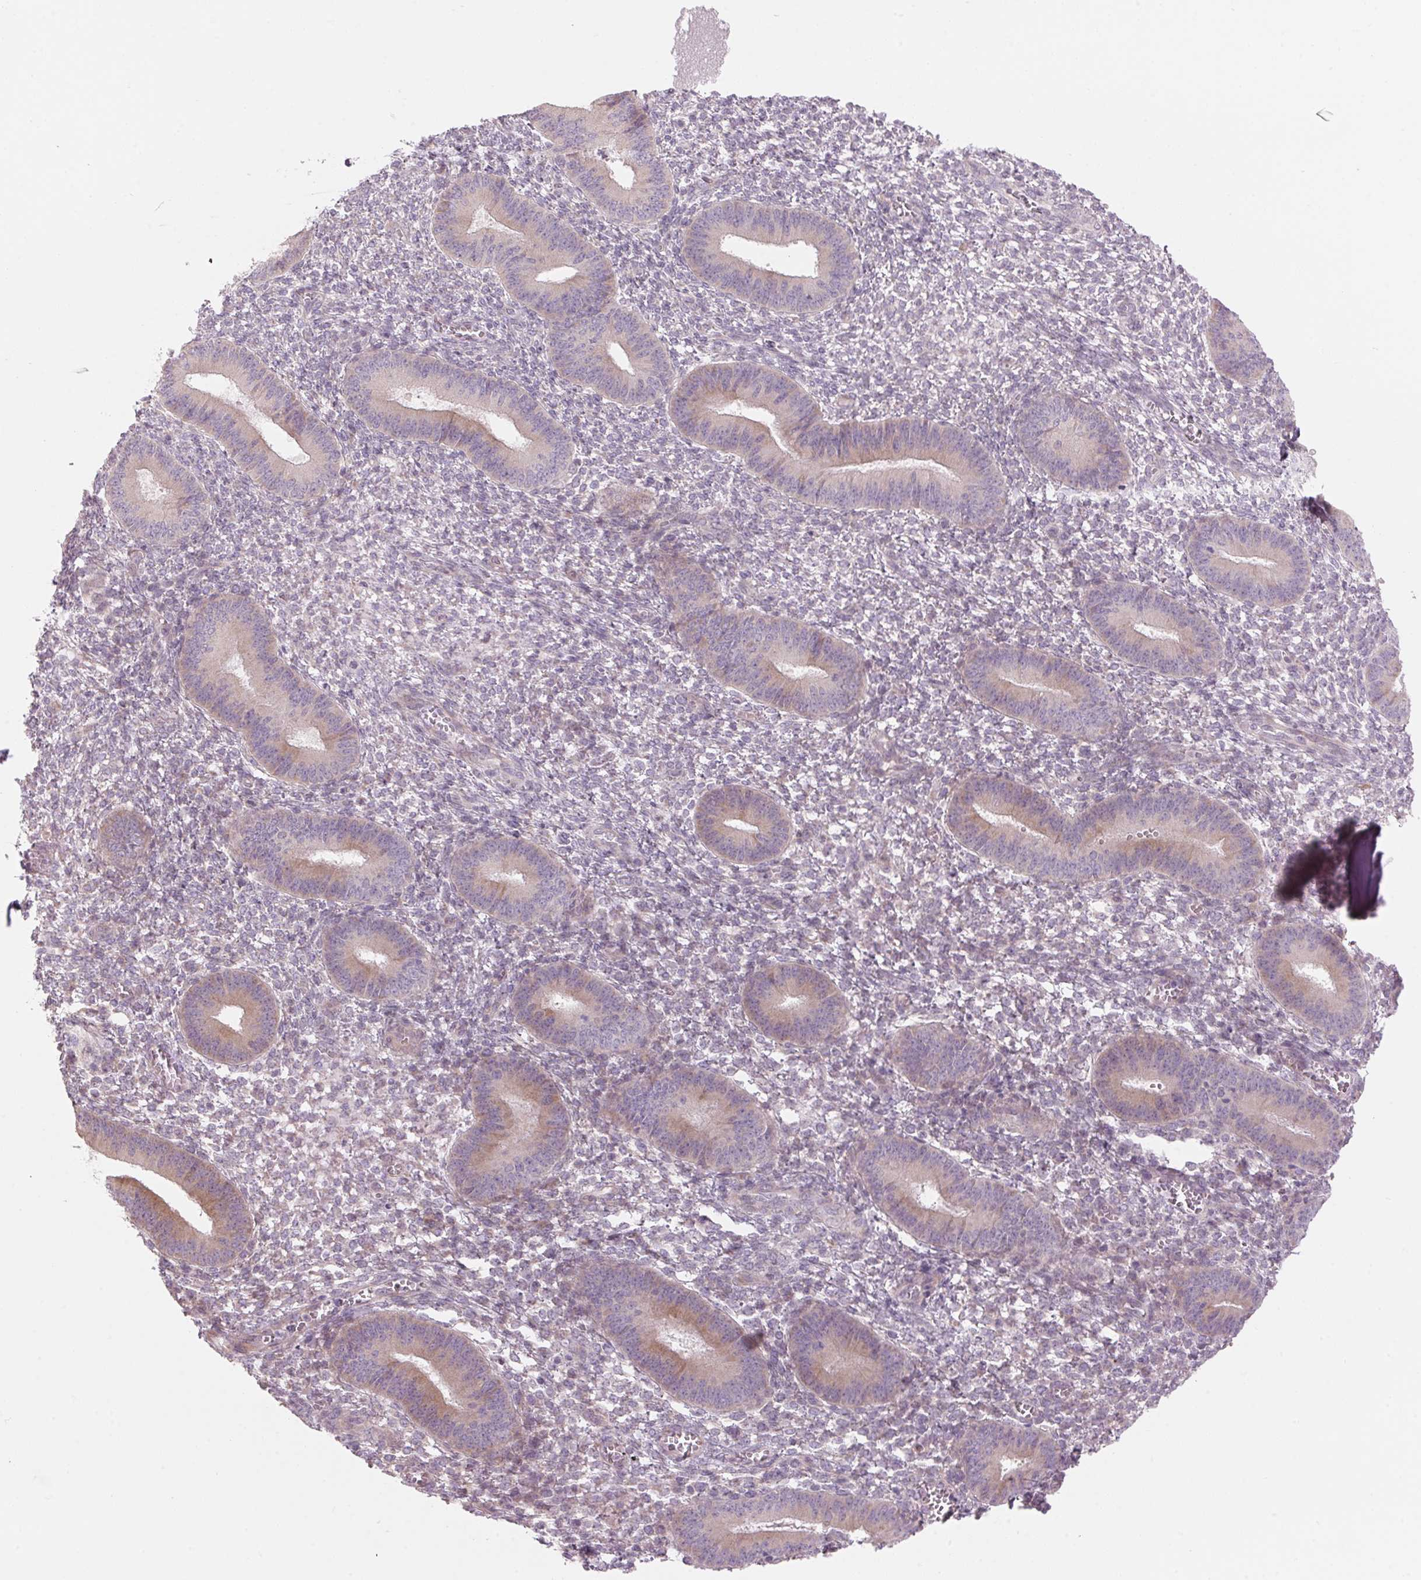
{"staining": {"intensity": "negative", "quantity": "none", "location": "none"}, "tissue": "endometrium", "cell_type": "Cells in endometrial stroma", "image_type": "normal", "snomed": [{"axis": "morphology", "description": "Normal tissue, NOS"}, {"axis": "topography", "description": "Endometrium"}], "caption": "The histopathology image shows no significant staining in cells in endometrial stroma of endometrium.", "gene": "GNMT", "patient": {"sex": "female", "age": 42}}